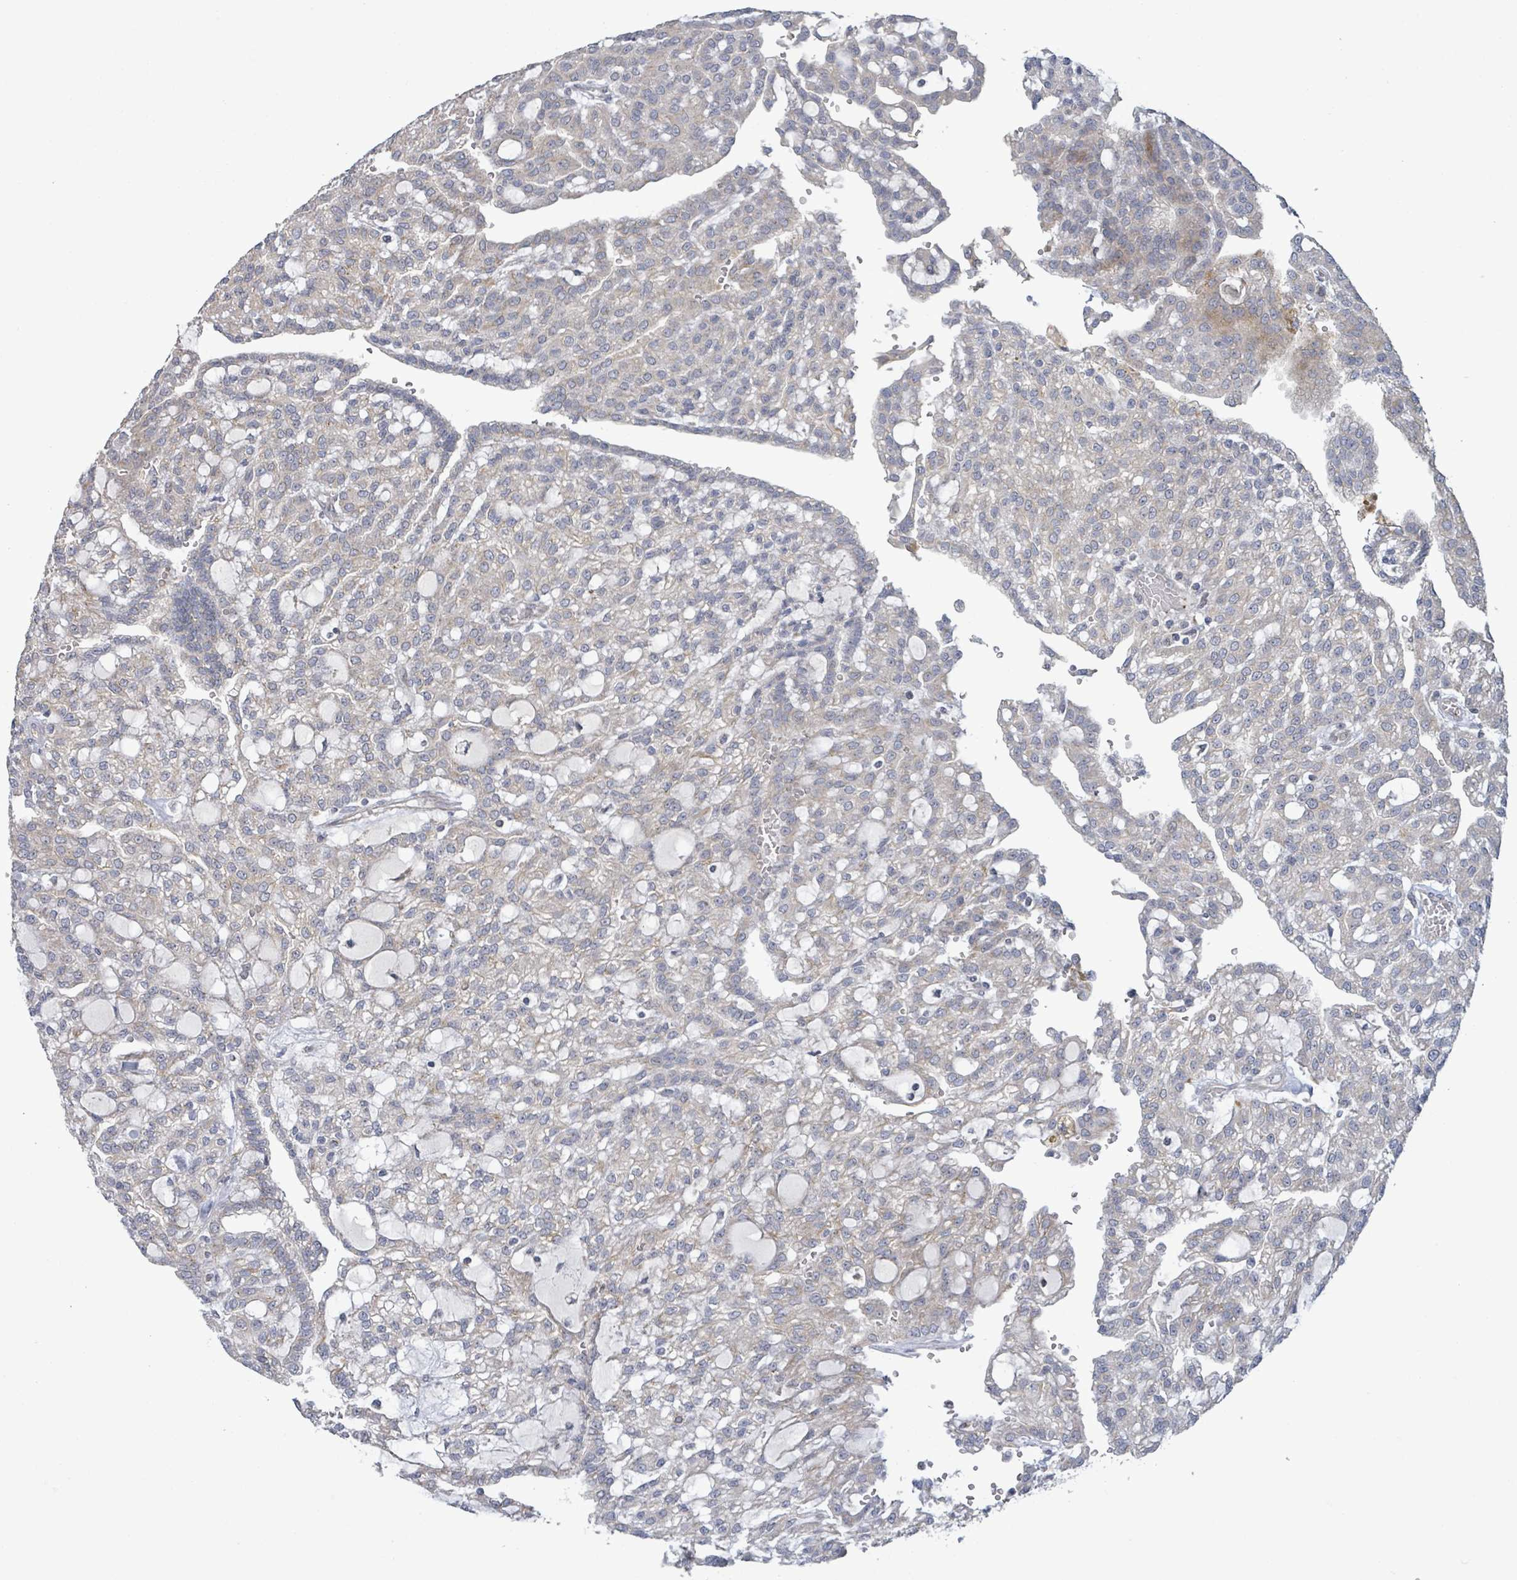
{"staining": {"intensity": "moderate", "quantity": "25%-75%", "location": "cytoplasmic/membranous"}, "tissue": "renal cancer", "cell_type": "Tumor cells", "image_type": "cancer", "snomed": [{"axis": "morphology", "description": "Adenocarcinoma, NOS"}, {"axis": "topography", "description": "Kidney"}], "caption": "Human renal adenocarcinoma stained for a protein (brown) exhibits moderate cytoplasmic/membranous positive positivity in about 25%-75% of tumor cells.", "gene": "LILRA4", "patient": {"sex": "male", "age": 63}}